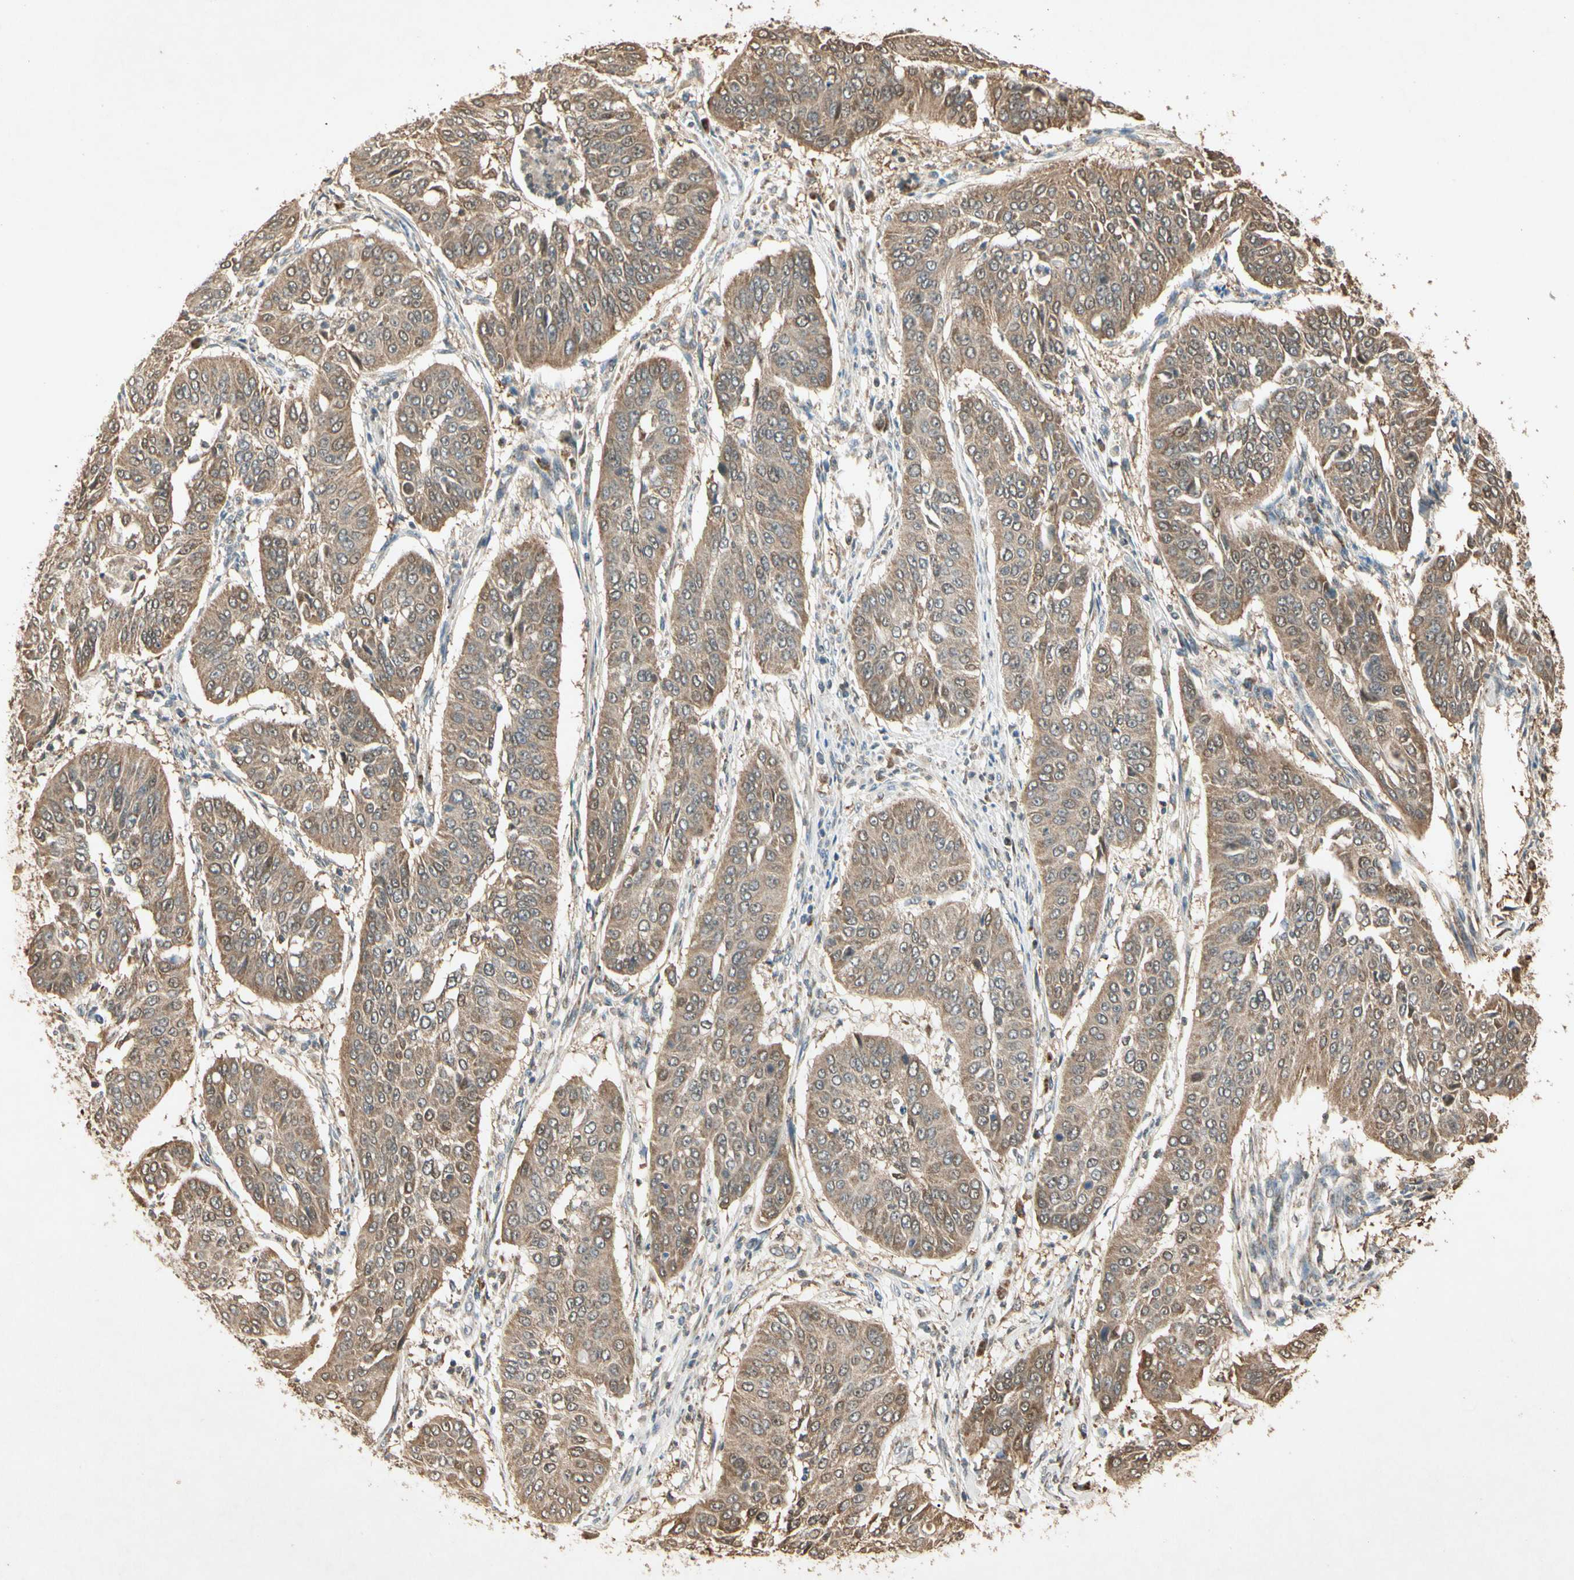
{"staining": {"intensity": "moderate", "quantity": ">75%", "location": "cytoplasmic/membranous"}, "tissue": "cervical cancer", "cell_type": "Tumor cells", "image_type": "cancer", "snomed": [{"axis": "morphology", "description": "Normal tissue, NOS"}, {"axis": "morphology", "description": "Squamous cell carcinoma, NOS"}, {"axis": "topography", "description": "Cervix"}], "caption": "Immunohistochemical staining of squamous cell carcinoma (cervical) demonstrates medium levels of moderate cytoplasmic/membranous expression in approximately >75% of tumor cells.", "gene": "PRDX5", "patient": {"sex": "female", "age": 39}}